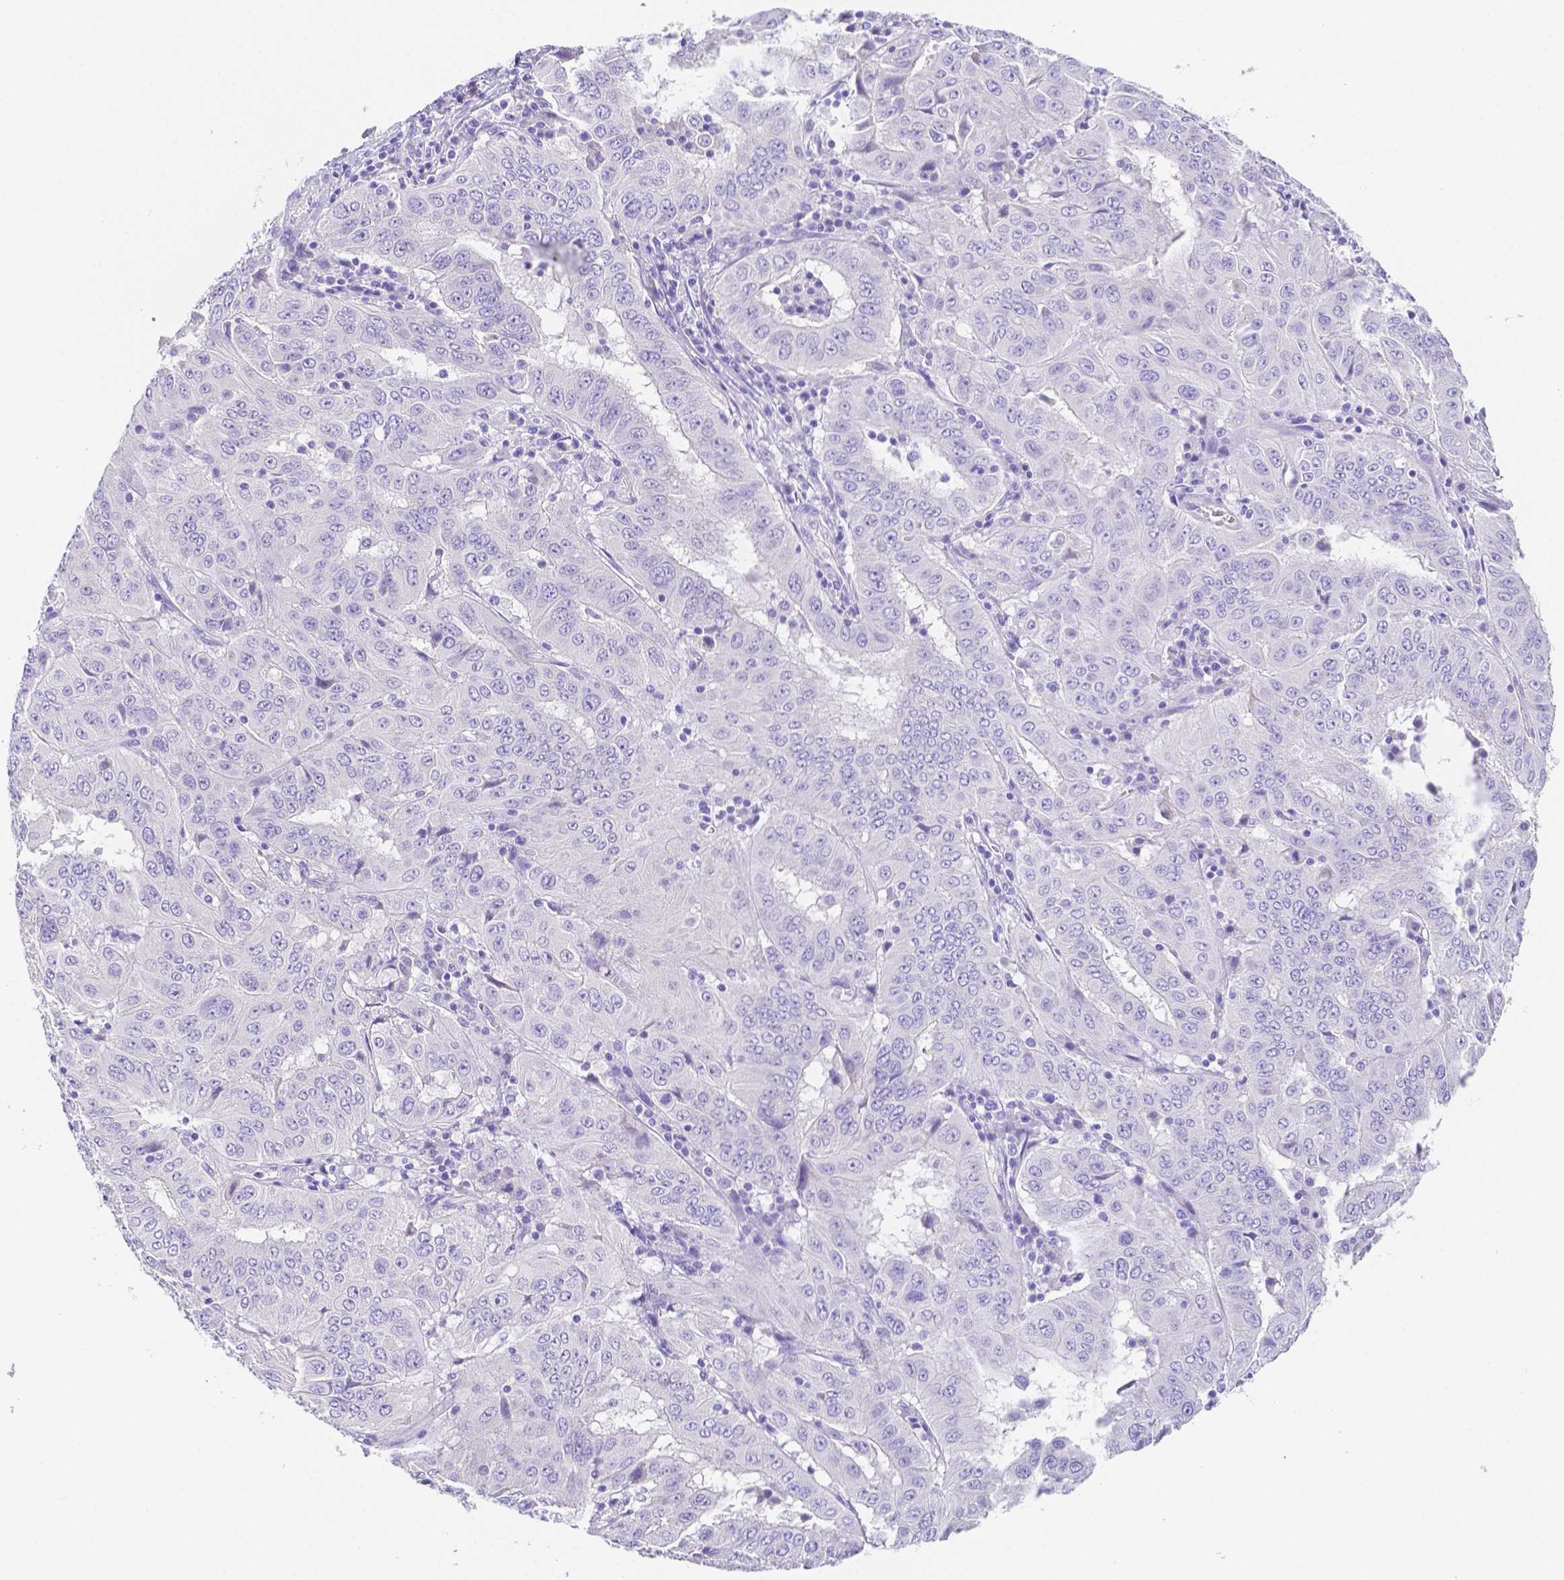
{"staining": {"intensity": "negative", "quantity": "none", "location": "none"}, "tissue": "pancreatic cancer", "cell_type": "Tumor cells", "image_type": "cancer", "snomed": [{"axis": "morphology", "description": "Adenocarcinoma, NOS"}, {"axis": "topography", "description": "Pancreas"}], "caption": "Immunohistochemistry (IHC) of pancreatic cancer exhibits no expression in tumor cells.", "gene": "ZG16B", "patient": {"sex": "male", "age": 63}}